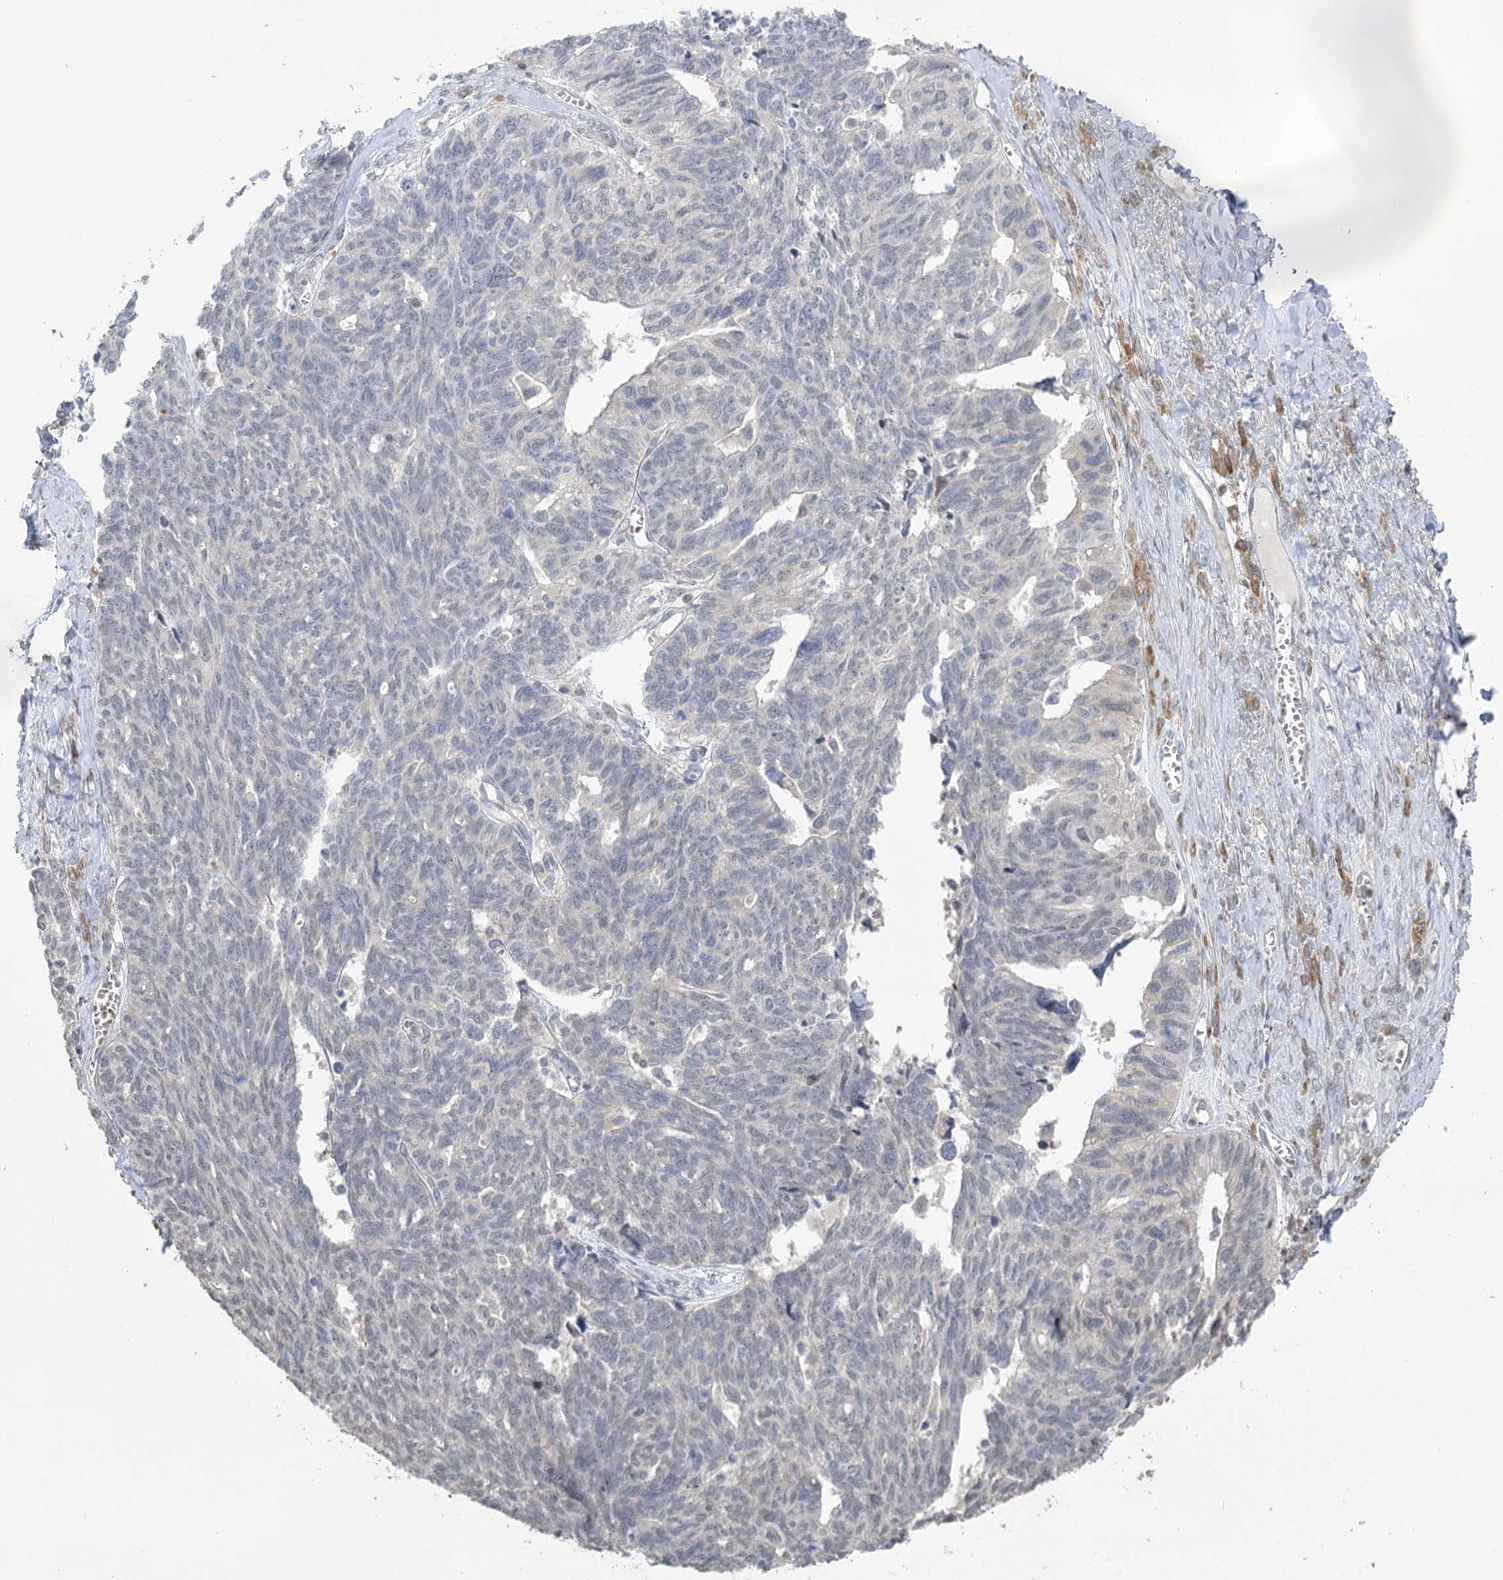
{"staining": {"intensity": "negative", "quantity": "none", "location": "none"}, "tissue": "ovarian cancer", "cell_type": "Tumor cells", "image_type": "cancer", "snomed": [{"axis": "morphology", "description": "Cystadenocarcinoma, serous, NOS"}, {"axis": "topography", "description": "Ovary"}], "caption": "Protein analysis of ovarian serous cystadenocarcinoma displays no significant positivity in tumor cells.", "gene": "TRAF3IP1", "patient": {"sex": "female", "age": 79}}